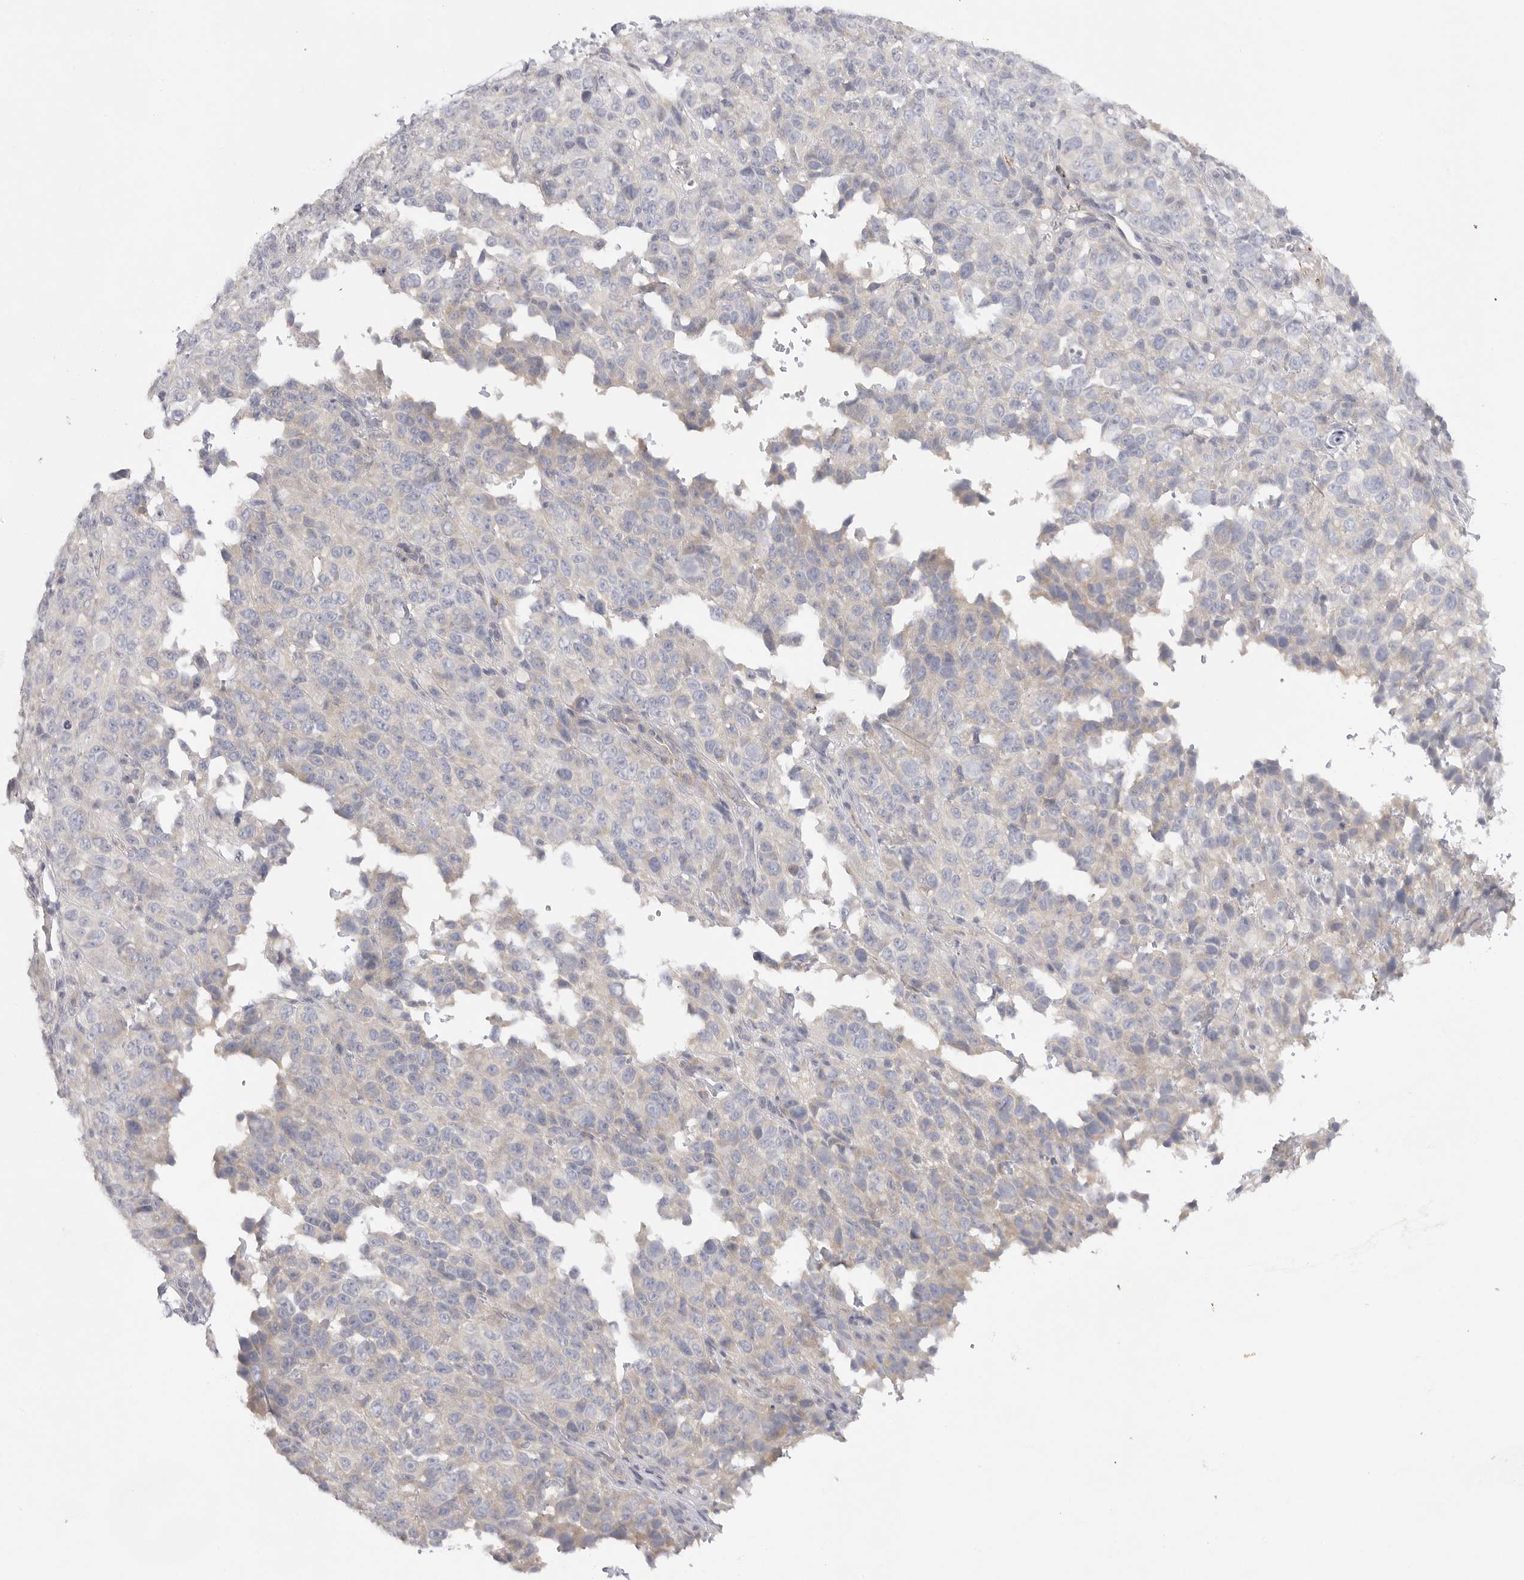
{"staining": {"intensity": "negative", "quantity": "none", "location": "none"}, "tissue": "melanoma", "cell_type": "Tumor cells", "image_type": "cancer", "snomed": [{"axis": "morphology", "description": "Malignant melanoma, Metastatic site"}, {"axis": "topography", "description": "Skin"}], "caption": "DAB immunohistochemical staining of human melanoma displays no significant positivity in tumor cells.", "gene": "ELP3", "patient": {"sex": "female", "age": 72}}